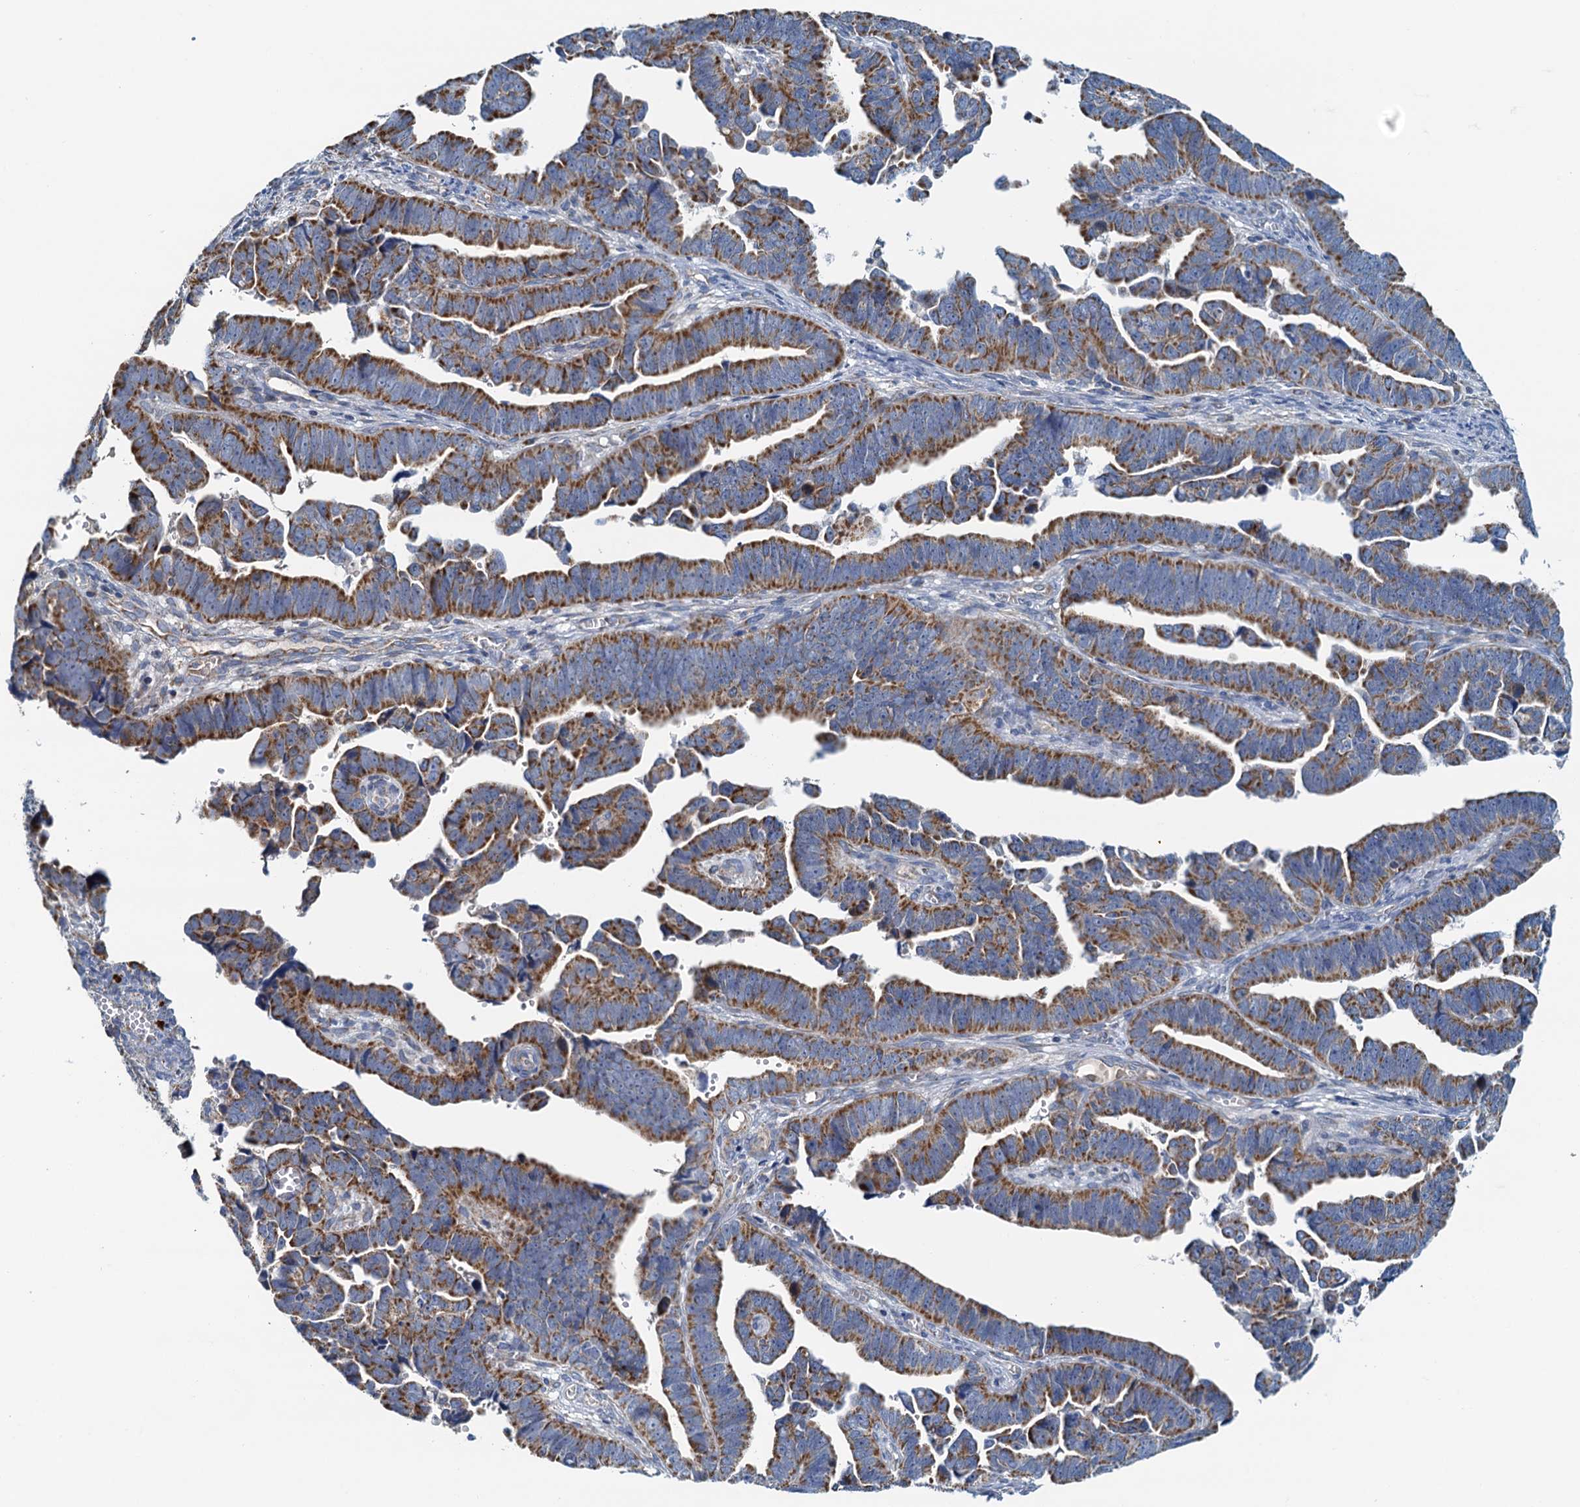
{"staining": {"intensity": "strong", "quantity": ">75%", "location": "cytoplasmic/membranous"}, "tissue": "endometrial cancer", "cell_type": "Tumor cells", "image_type": "cancer", "snomed": [{"axis": "morphology", "description": "Adenocarcinoma, NOS"}, {"axis": "topography", "description": "Endometrium"}], "caption": "A high-resolution photomicrograph shows immunohistochemistry (IHC) staining of adenocarcinoma (endometrial), which shows strong cytoplasmic/membranous expression in approximately >75% of tumor cells.", "gene": "POC1A", "patient": {"sex": "female", "age": 75}}